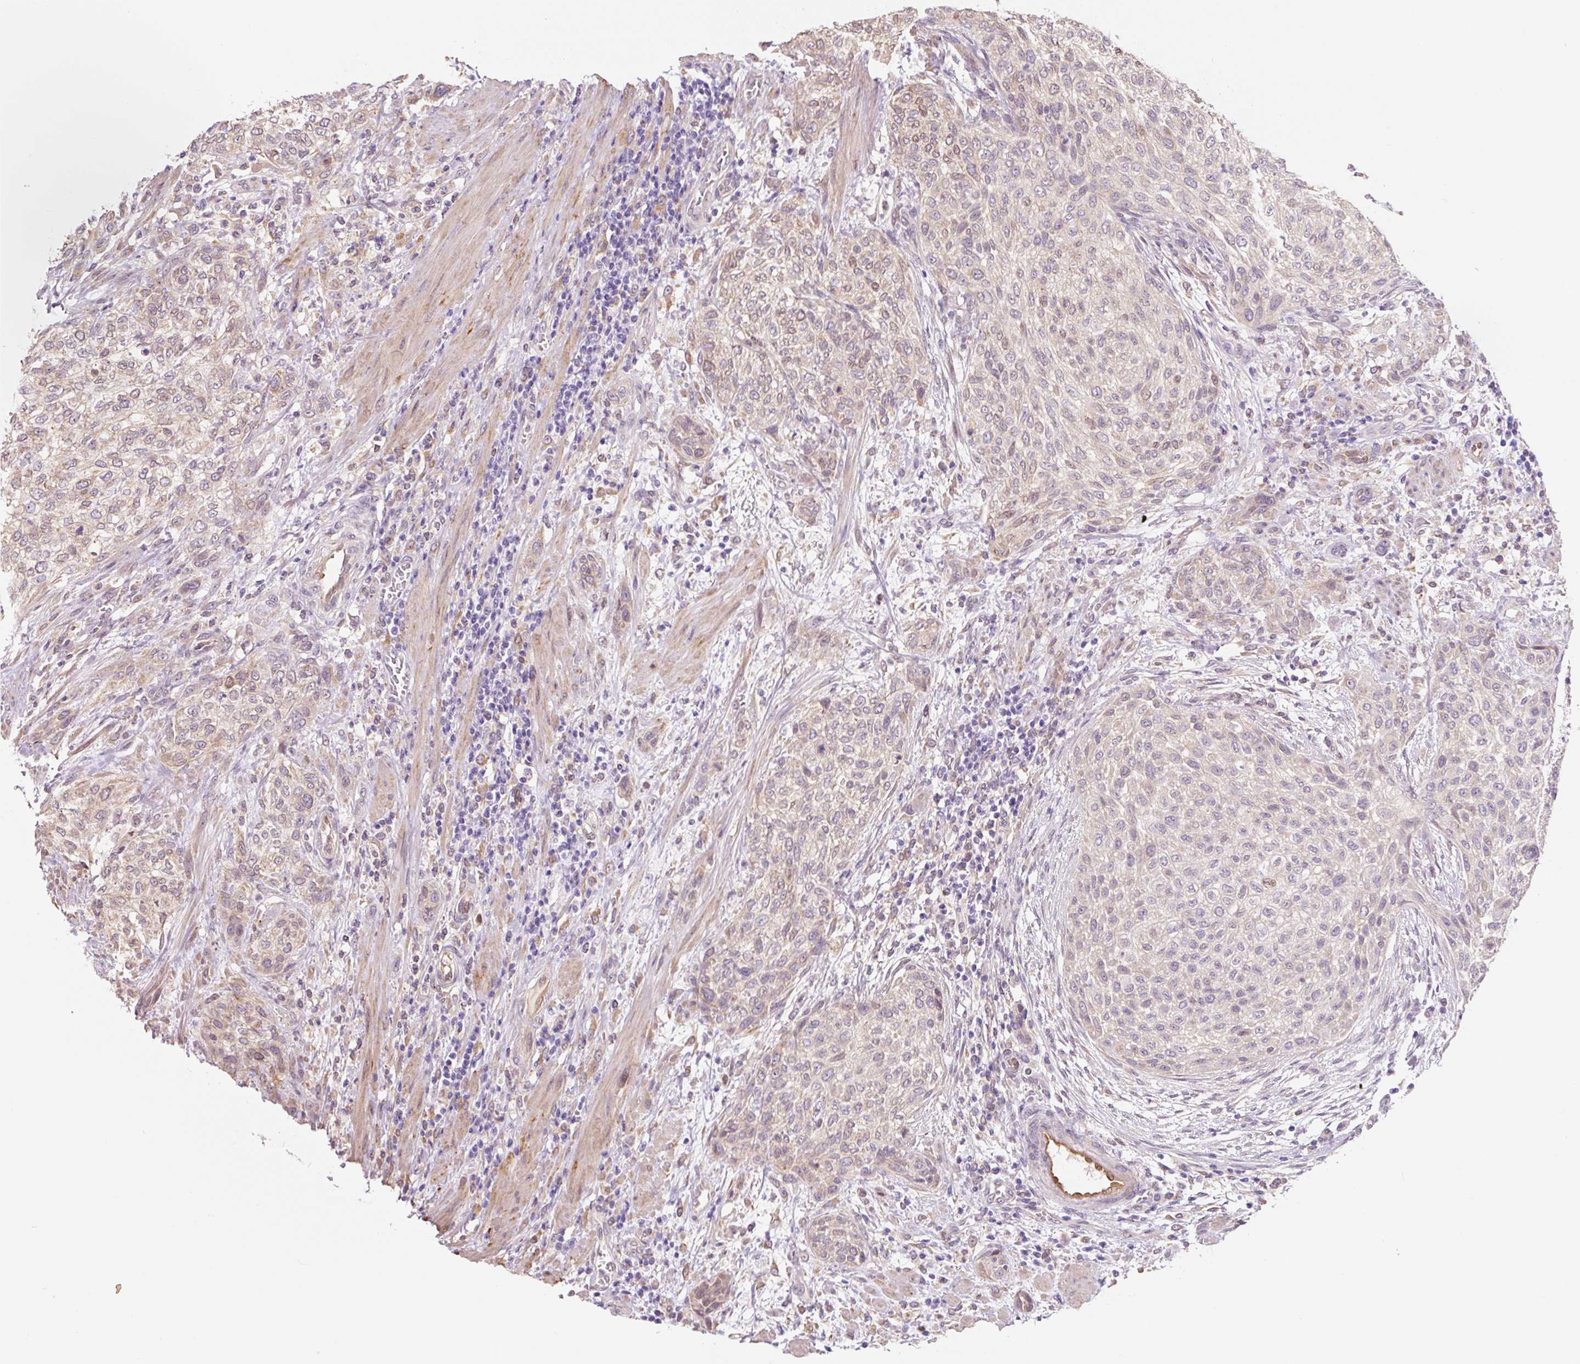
{"staining": {"intensity": "weak", "quantity": "25%-75%", "location": "cytoplasmic/membranous"}, "tissue": "urothelial cancer", "cell_type": "Tumor cells", "image_type": "cancer", "snomed": [{"axis": "morphology", "description": "Urothelial carcinoma, High grade"}, {"axis": "topography", "description": "Urinary bladder"}], "caption": "Brown immunohistochemical staining in urothelial carcinoma (high-grade) shows weak cytoplasmic/membranous expression in about 25%-75% of tumor cells.", "gene": "ASRGL1", "patient": {"sex": "male", "age": 35}}